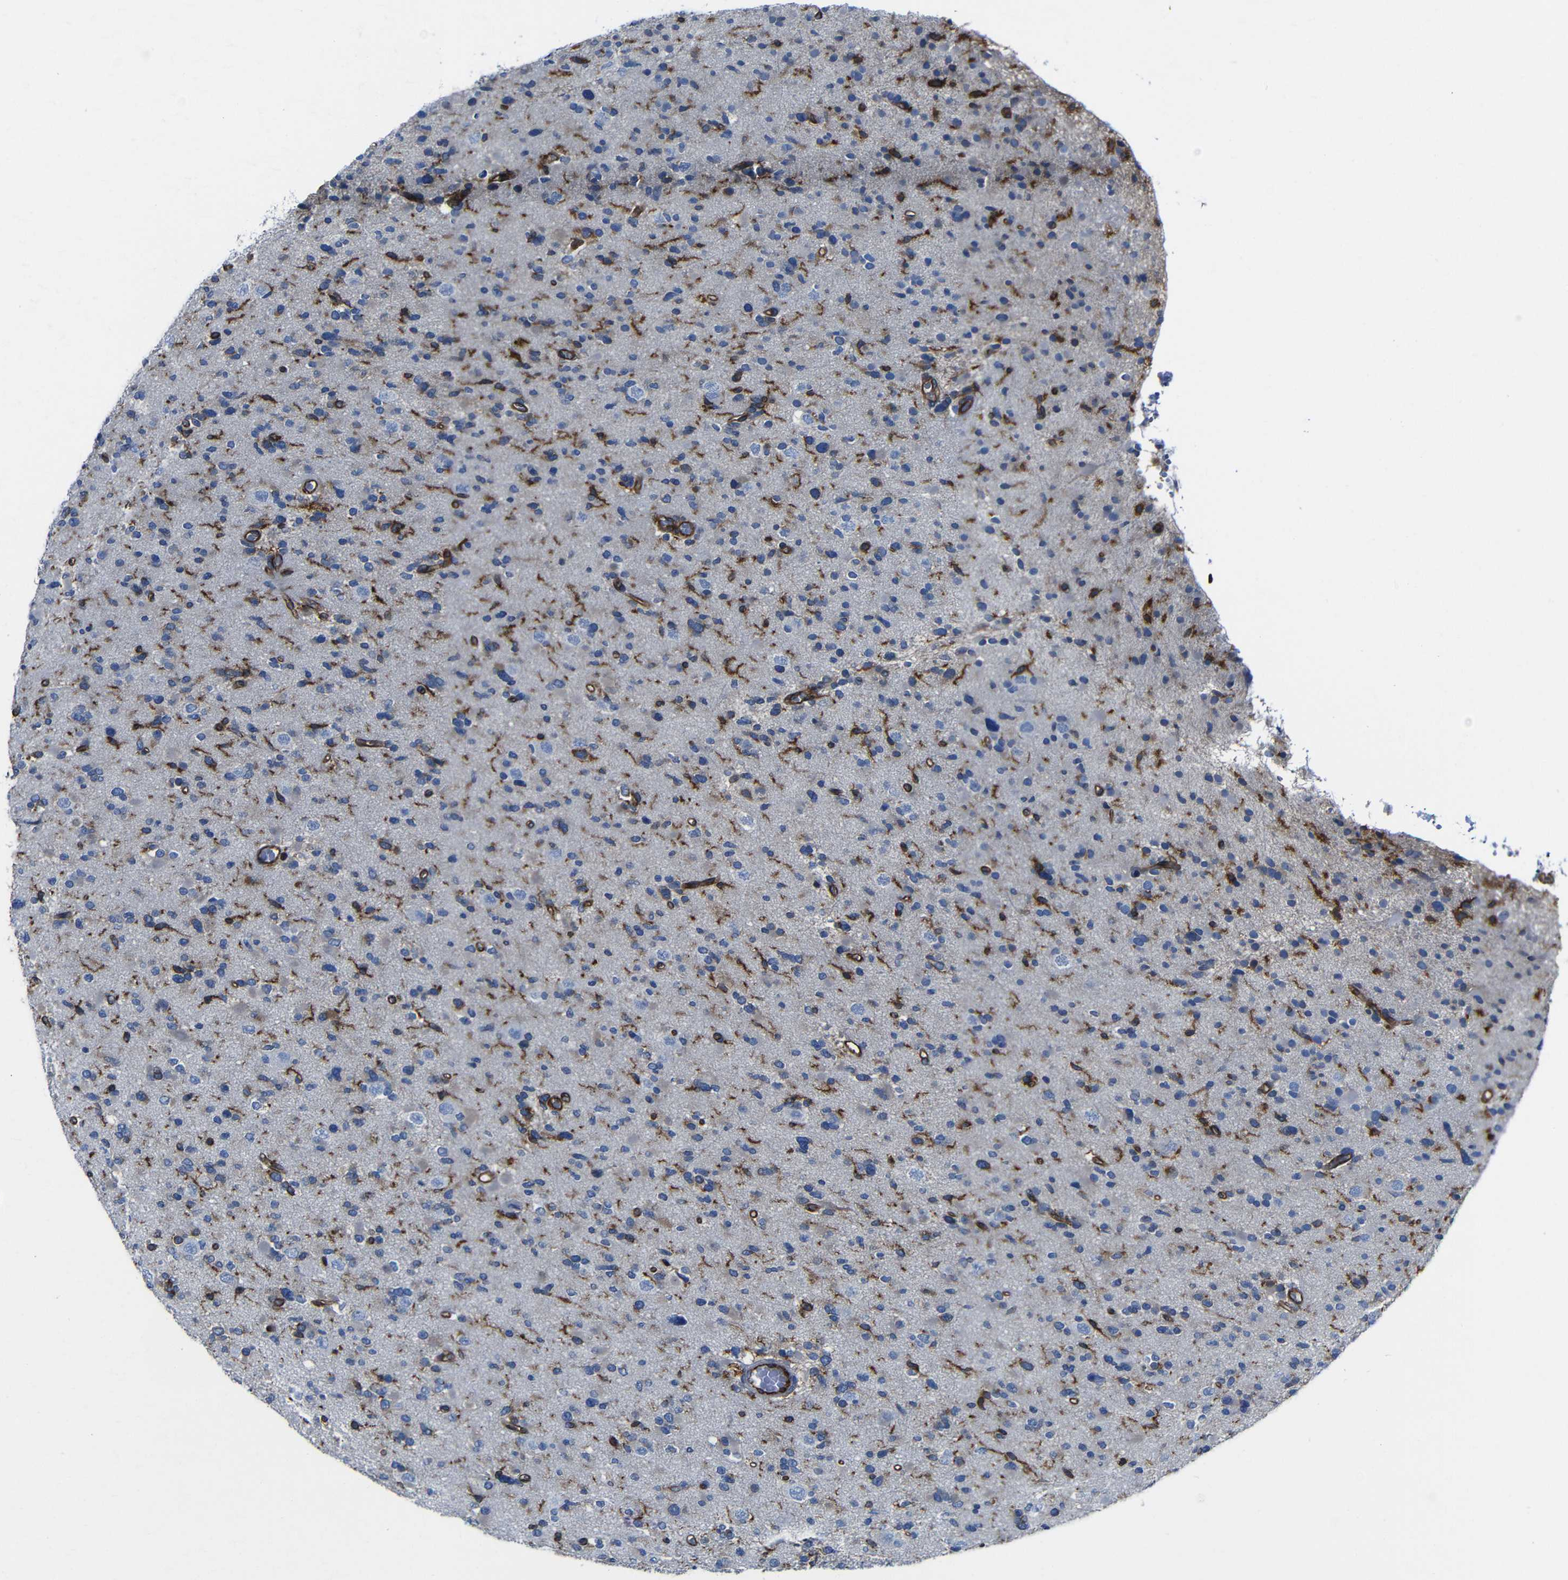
{"staining": {"intensity": "moderate", "quantity": "<25%", "location": "cytoplasmic/membranous"}, "tissue": "glioma", "cell_type": "Tumor cells", "image_type": "cancer", "snomed": [{"axis": "morphology", "description": "Glioma, malignant, Low grade"}, {"axis": "topography", "description": "Brain"}], "caption": "Immunohistochemical staining of human glioma exhibits low levels of moderate cytoplasmic/membranous protein positivity in approximately <25% of tumor cells.", "gene": "ARHGEF1", "patient": {"sex": "female", "age": 22}}